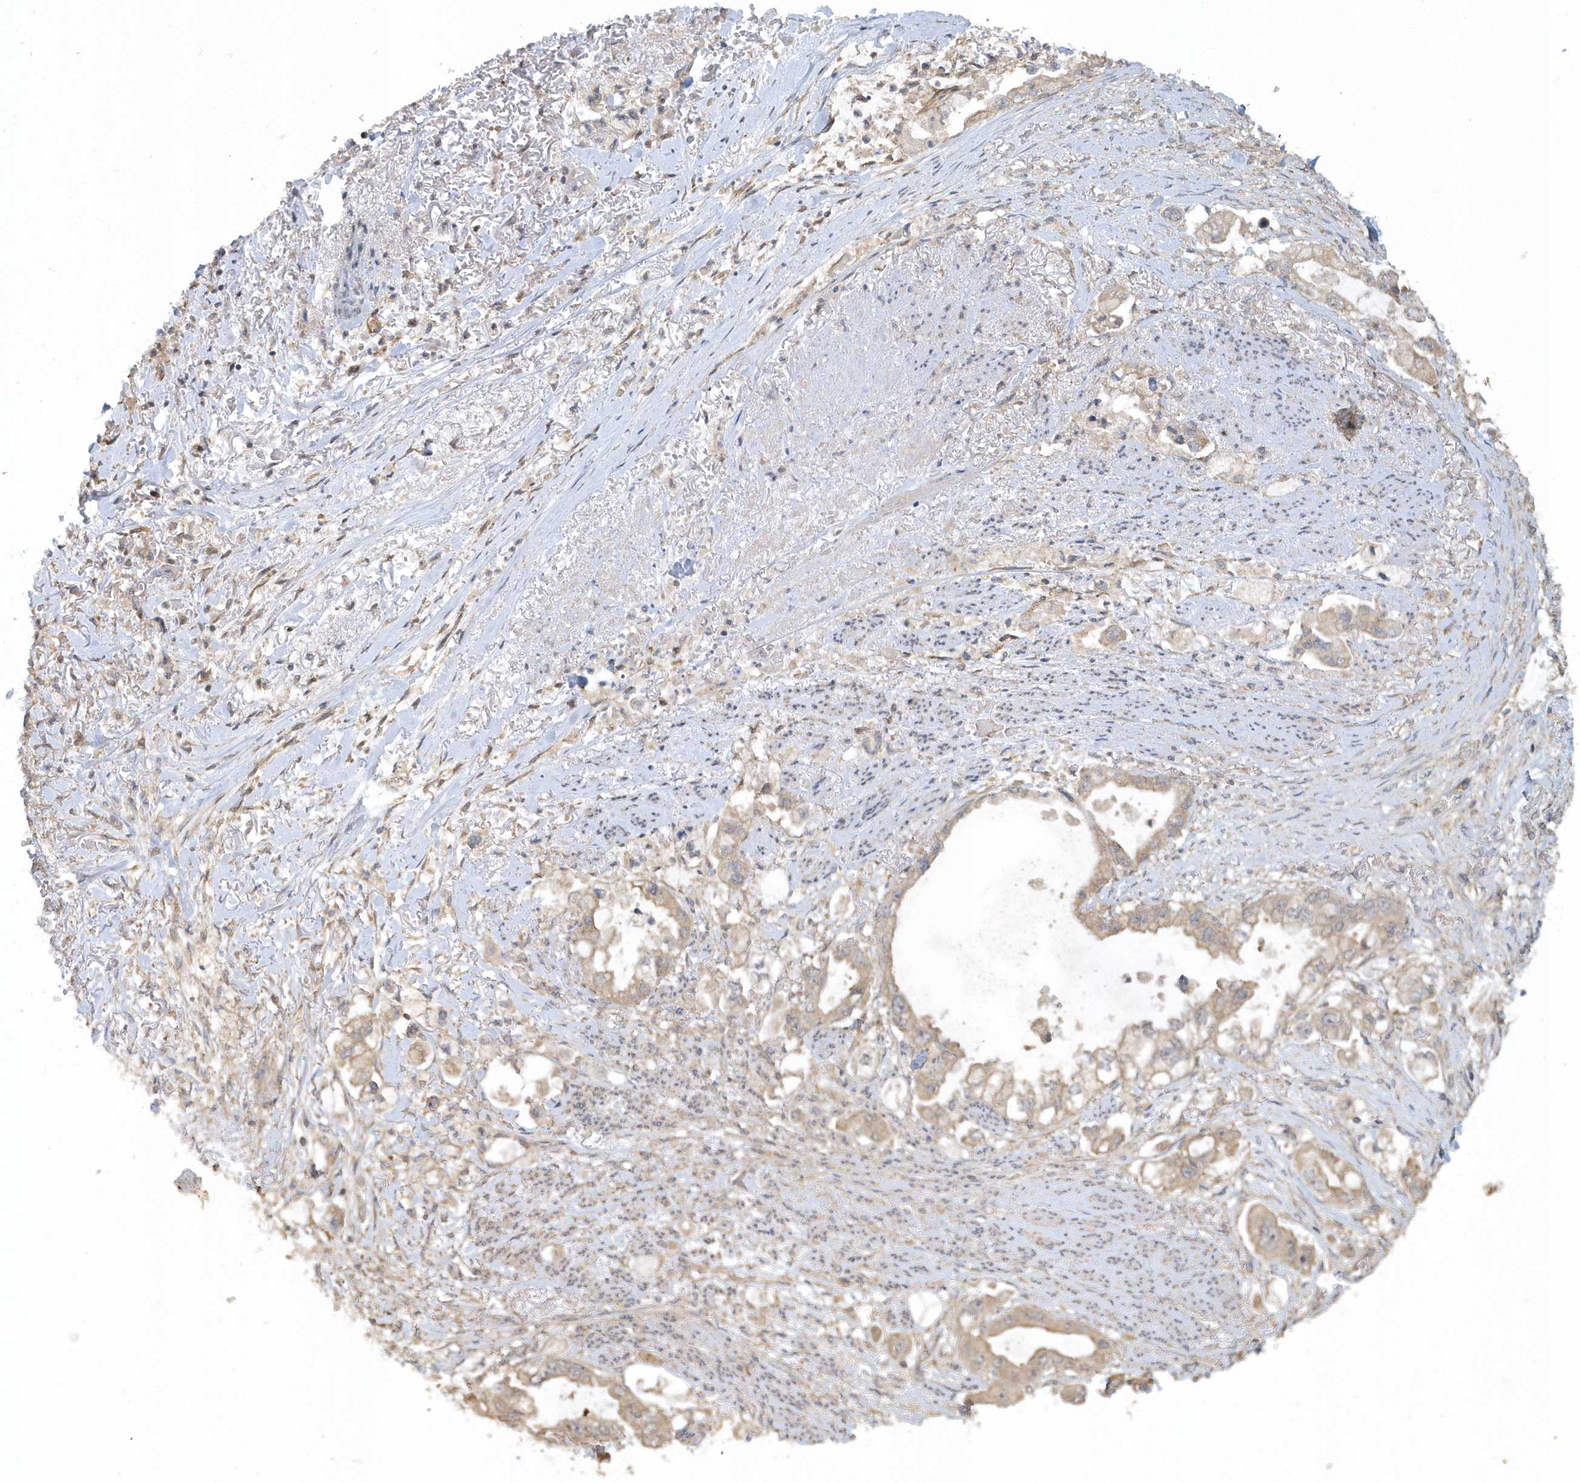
{"staining": {"intensity": "weak", "quantity": "25%-75%", "location": "cytoplasmic/membranous"}, "tissue": "stomach cancer", "cell_type": "Tumor cells", "image_type": "cancer", "snomed": [{"axis": "morphology", "description": "Adenocarcinoma, NOS"}, {"axis": "topography", "description": "Stomach"}], "caption": "Protein staining of adenocarcinoma (stomach) tissue demonstrates weak cytoplasmic/membranous expression in approximately 25%-75% of tumor cells.", "gene": "THG1L", "patient": {"sex": "male", "age": 62}}